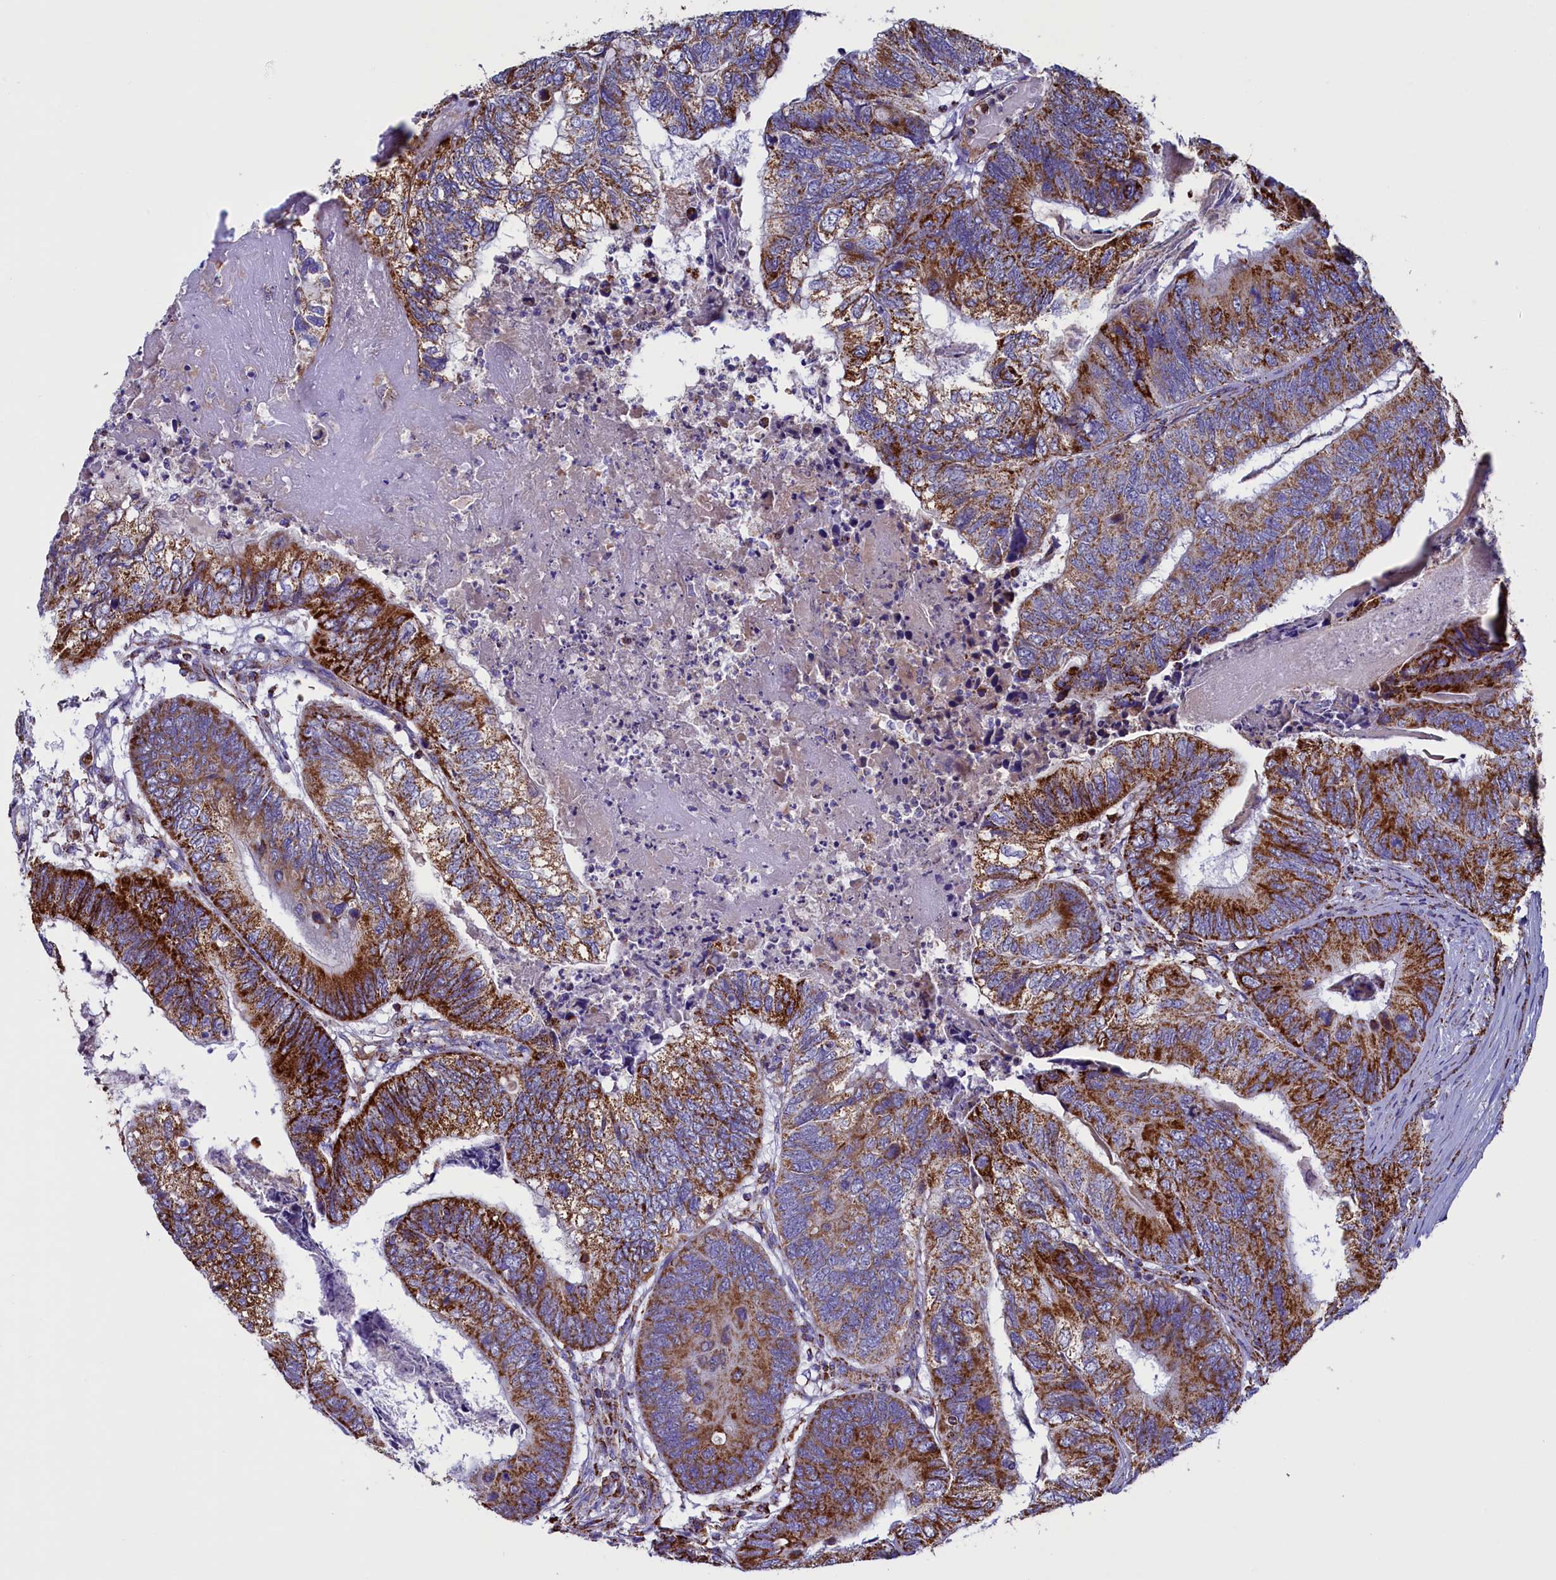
{"staining": {"intensity": "strong", "quantity": ">75%", "location": "cytoplasmic/membranous"}, "tissue": "colorectal cancer", "cell_type": "Tumor cells", "image_type": "cancer", "snomed": [{"axis": "morphology", "description": "Adenocarcinoma, NOS"}, {"axis": "topography", "description": "Colon"}], "caption": "About >75% of tumor cells in colorectal cancer (adenocarcinoma) reveal strong cytoplasmic/membranous protein positivity as visualized by brown immunohistochemical staining.", "gene": "SLC39A3", "patient": {"sex": "female", "age": 67}}